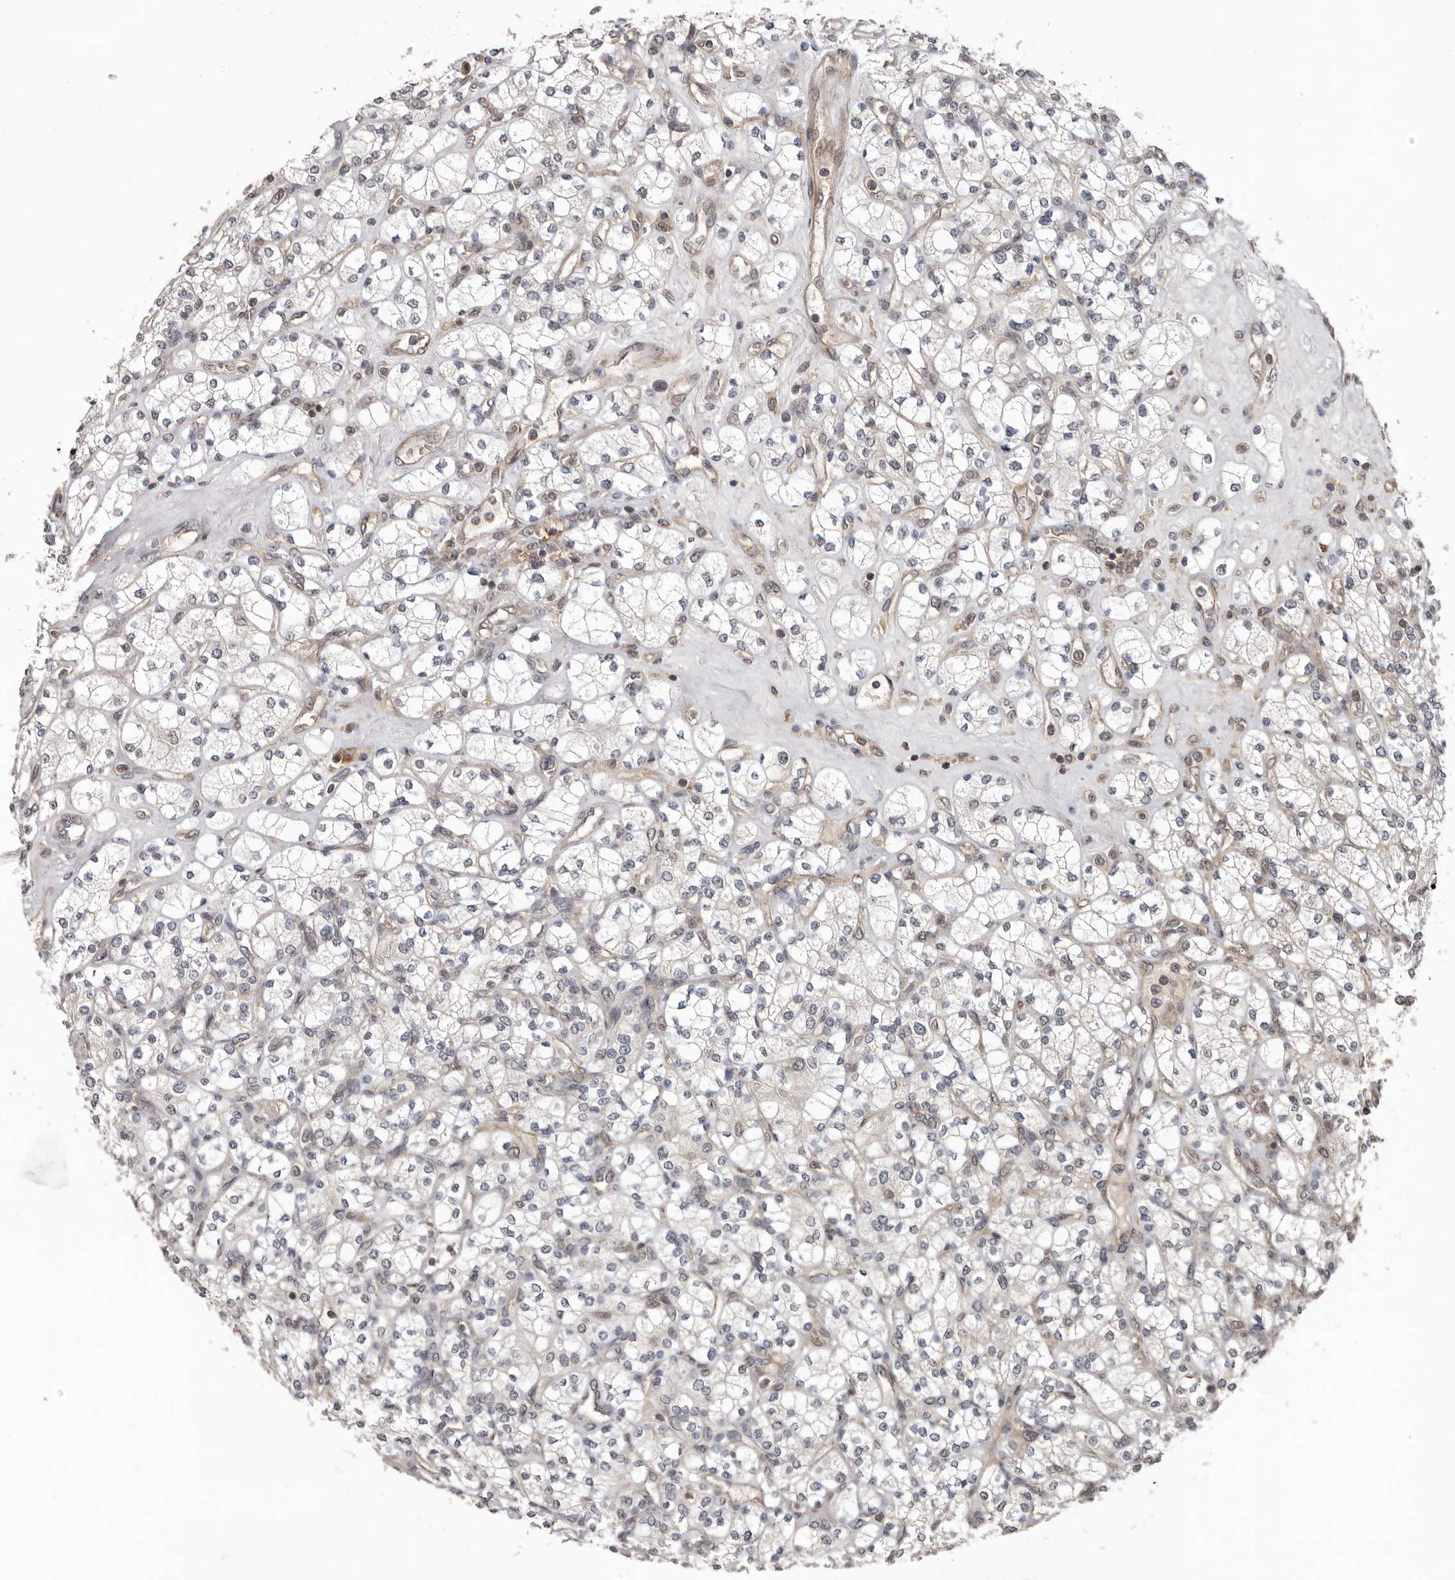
{"staining": {"intensity": "negative", "quantity": "none", "location": "none"}, "tissue": "renal cancer", "cell_type": "Tumor cells", "image_type": "cancer", "snomed": [{"axis": "morphology", "description": "Adenocarcinoma, NOS"}, {"axis": "topography", "description": "Kidney"}], "caption": "Immunohistochemical staining of human renal cancer (adenocarcinoma) displays no significant positivity in tumor cells.", "gene": "MOGAT2", "patient": {"sex": "male", "age": 77}}